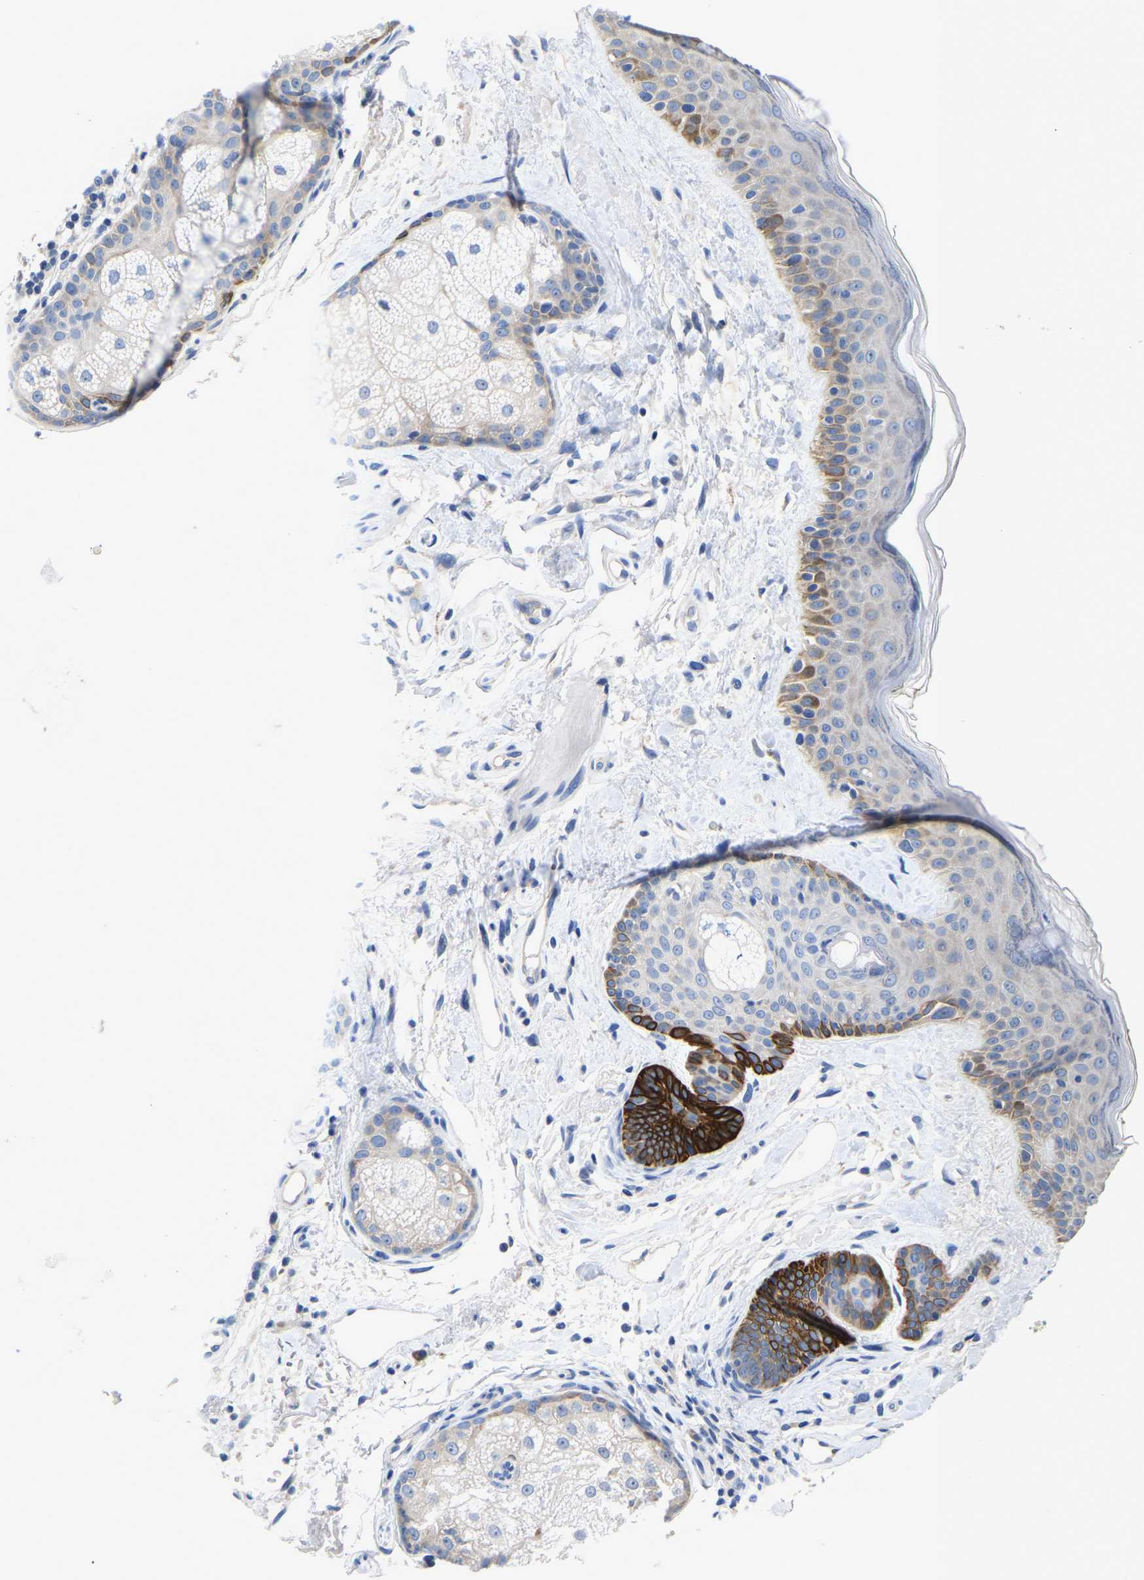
{"staining": {"intensity": "strong", "quantity": "25%-75%", "location": "cytoplasmic/membranous"}, "tissue": "oral mucosa", "cell_type": "Squamous epithelial cells", "image_type": "normal", "snomed": [{"axis": "morphology", "description": "Normal tissue, NOS"}, {"axis": "topography", "description": "Skin"}, {"axis": "topography", "description": "Oral tissue"}], "caption": "A micrograph of oral mucosa stained for a protein demonstrates strong cytoplasmic/membranous brown staining in squamous epithelial cells.", "gene": "ABCA10", "patient": {"sex": "male", "age": 84}}